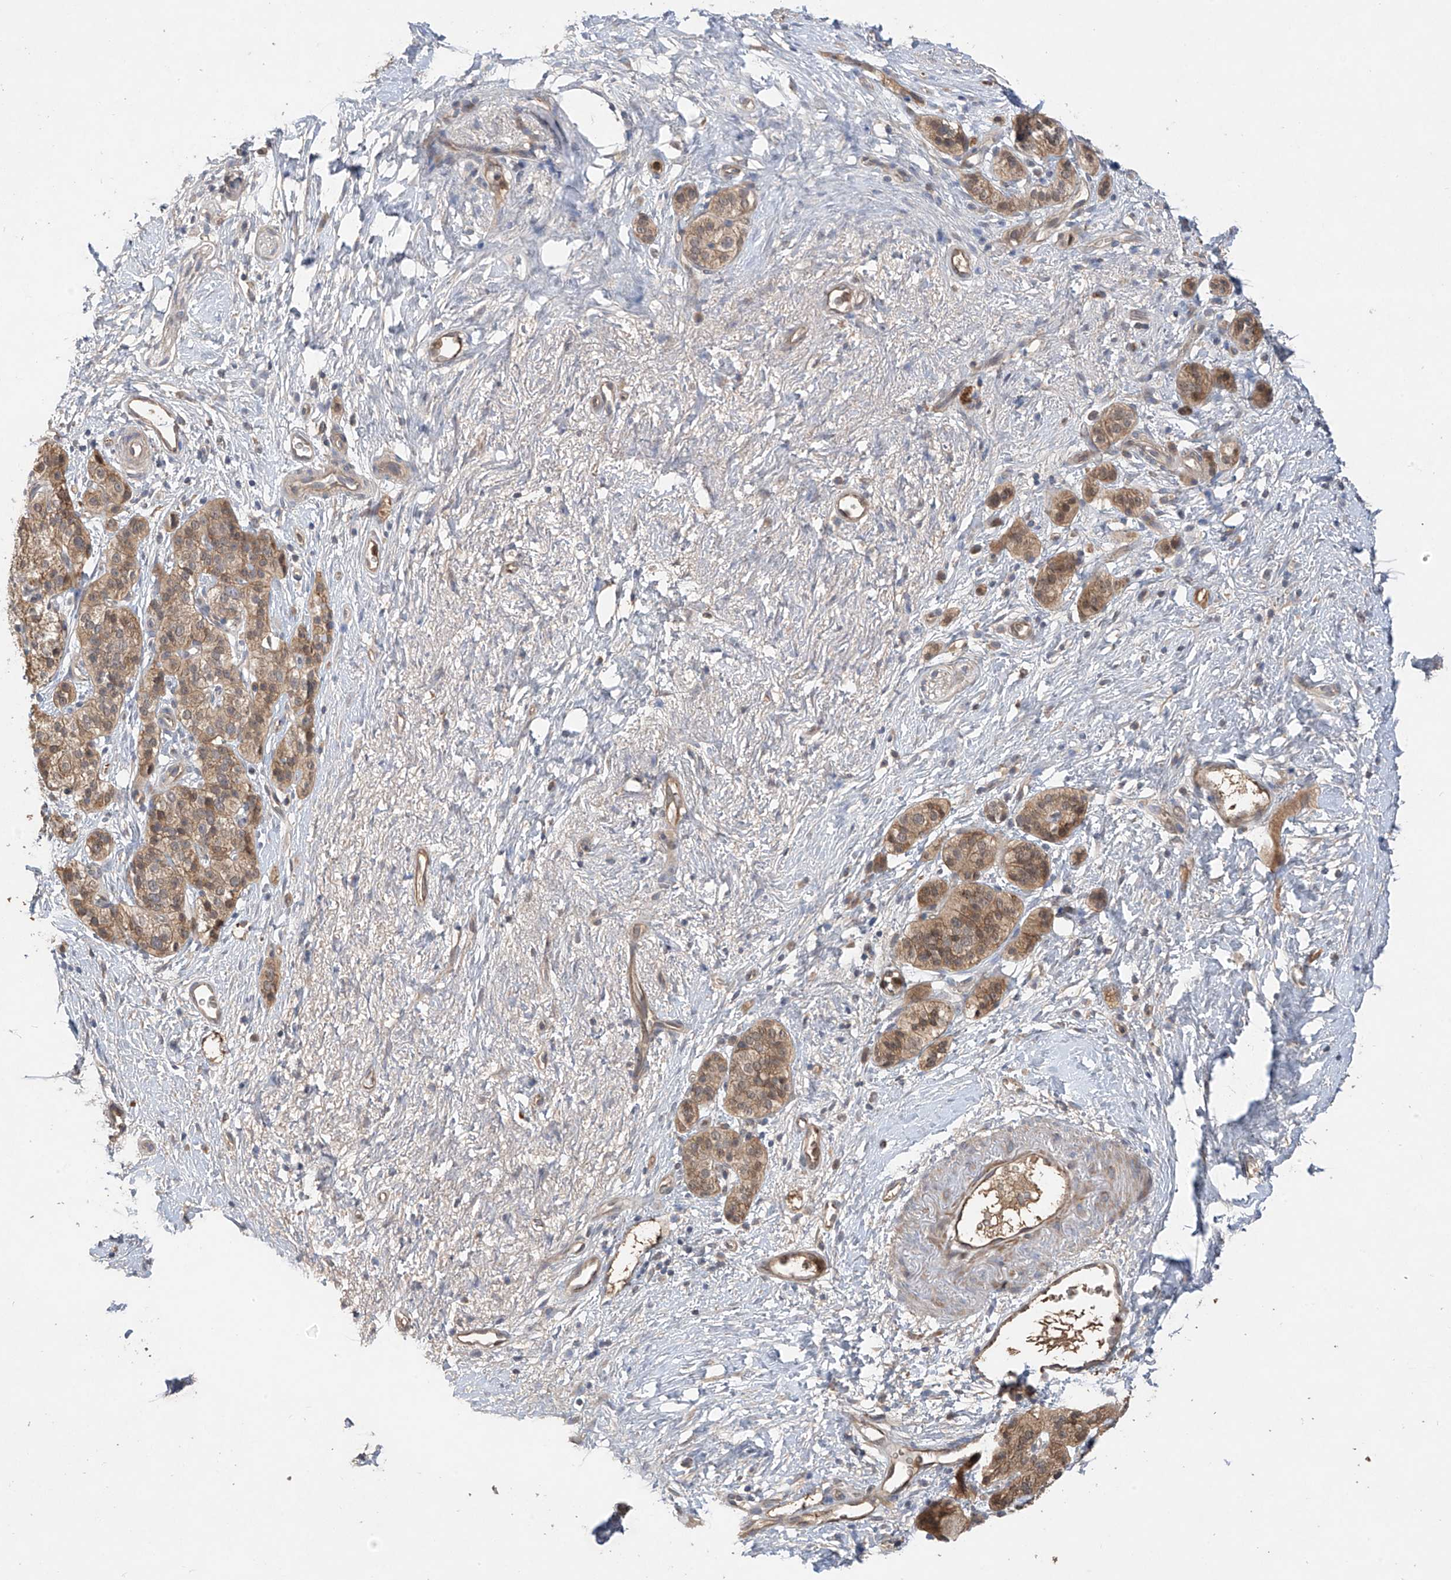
{"staining": {"intensity": "moderate", "quantity": ">75%", "location": "cytoplasmic/membranous"}, "tissue": "pancreatic cancer", "cell_type": "Tumor cells", "image_type": "cancer", "snomed": [{"axis": "morphology", "description": "Adenocarcinoma, NOS"}, {"axis": "topography", "description": "Pancreas"}], "caption": "Pancreatic cancer tissue reveals moderate cytoplasmic/membranous positivity in about >75% of tumor cells", "gene": "CACNA2D4", "patient": {"sex": "male", "age": 50}}